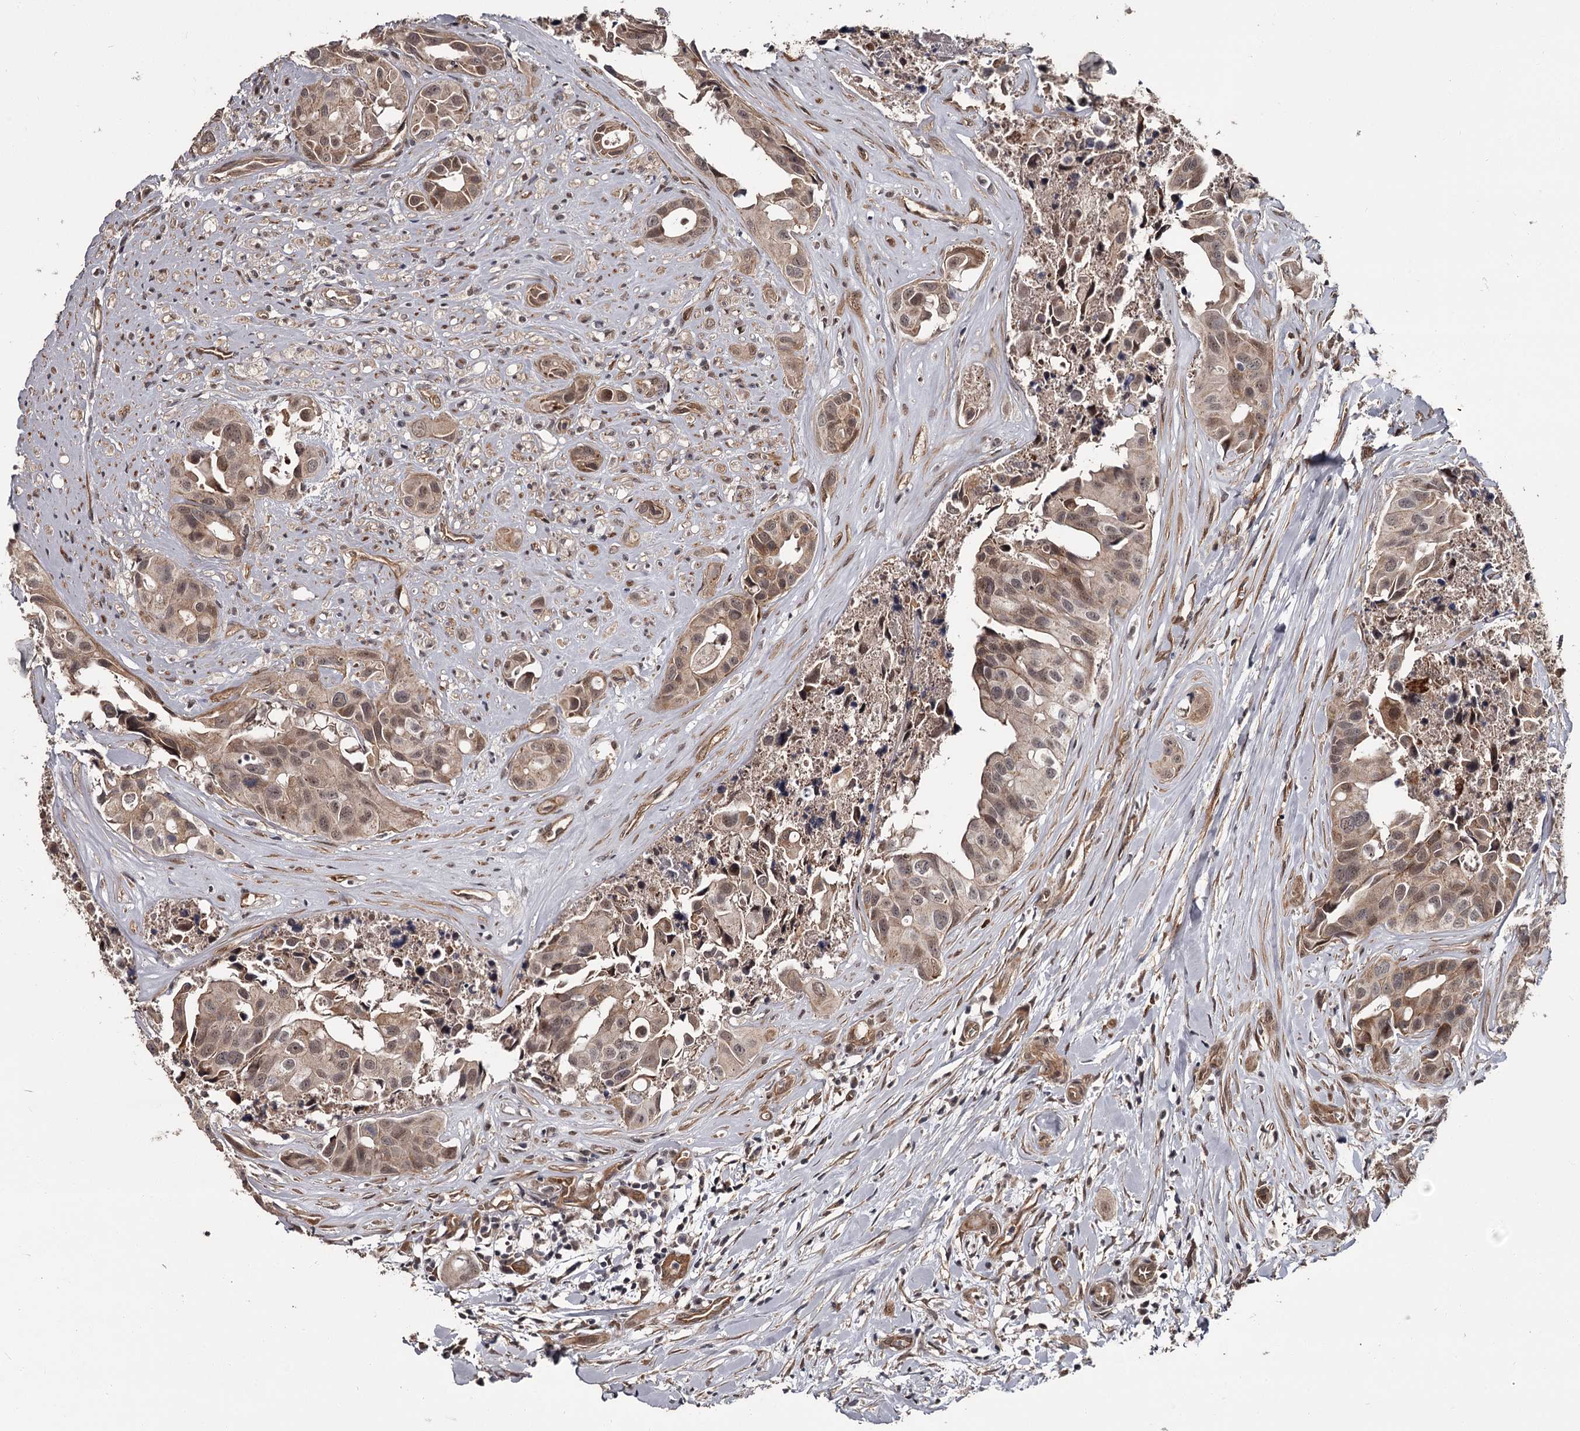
{"staining": {"intensity": "weak", "quantity": ">75%", "location": "cytoplasmic/membranous,nuclear"}, "tissue": "head and neck cancer", "cell_type": "Tumor cells", "image_type": "cancer", "snomed": [{"axis": "morphology", "description": "Adenocarcinoma, NOS"}, {"axis": "morphology", "description": "Adenocarcinoma, metastatic, NOS"}, {"axis": "topography", "description": "Head-Neck"}], "caption": "The photomicrograph exhibits staining of head and neck cancer (adenocarcinoma), revealing weak cytoplasmic/membranous and nuclear protein positivity (brown color) within tumor cells.", "gene": "CDC42EP2", "patient": {"sex": "male", "age": 75}}